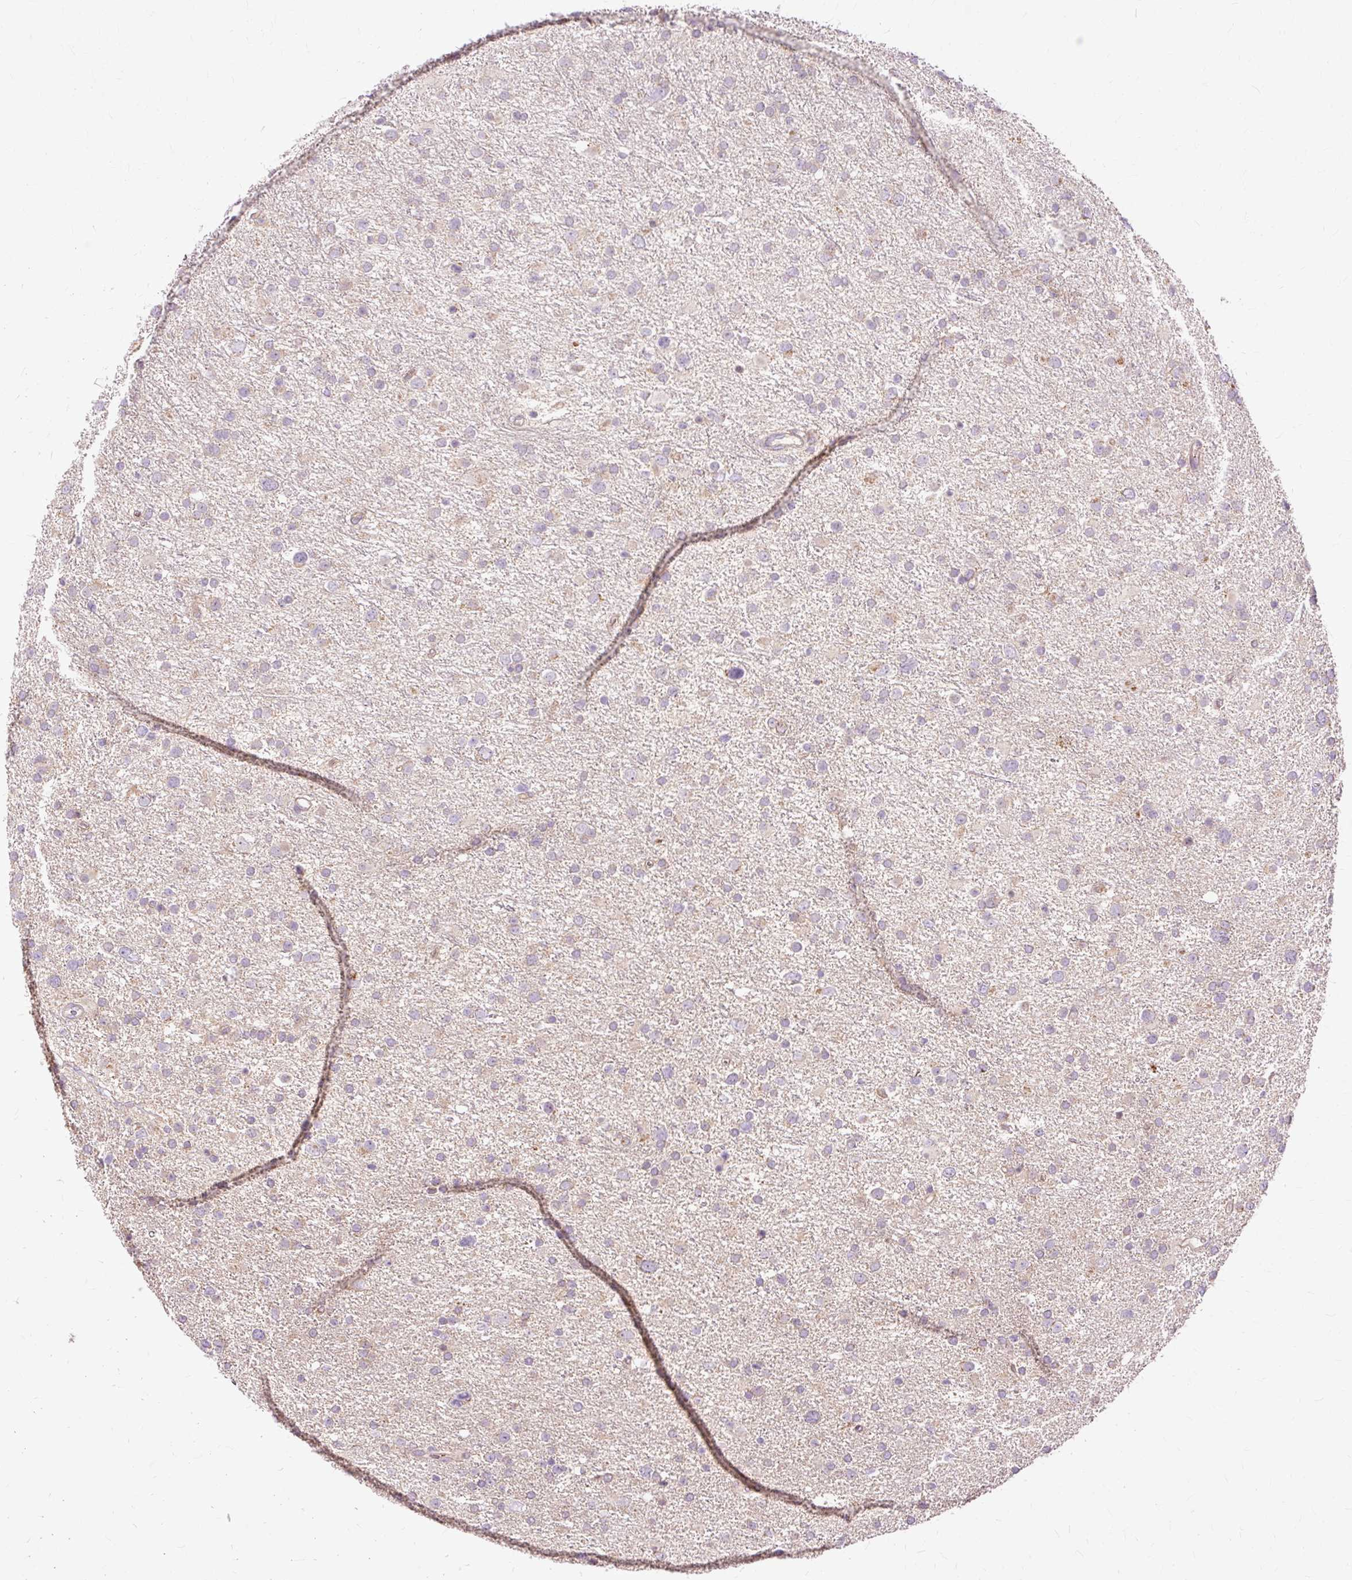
{"staining": {"intensity": "weak", "quantity": "<25%", "location": "cytoplasmic/membranous"}, "tissue": "glioma", "cell_type": "Tumor cells", "image_type": "cancer", "snomed": [{"axis": "morphology", "description": "Glioma, malignant, Low grade"}, {"axis": "topography", "description": "Brain"}], "caption": "Image shows no protein positivity in tumor cells of glioma tissue.", "gene": "PDZD2", "patient": {"sex": "female", "age": 32}}